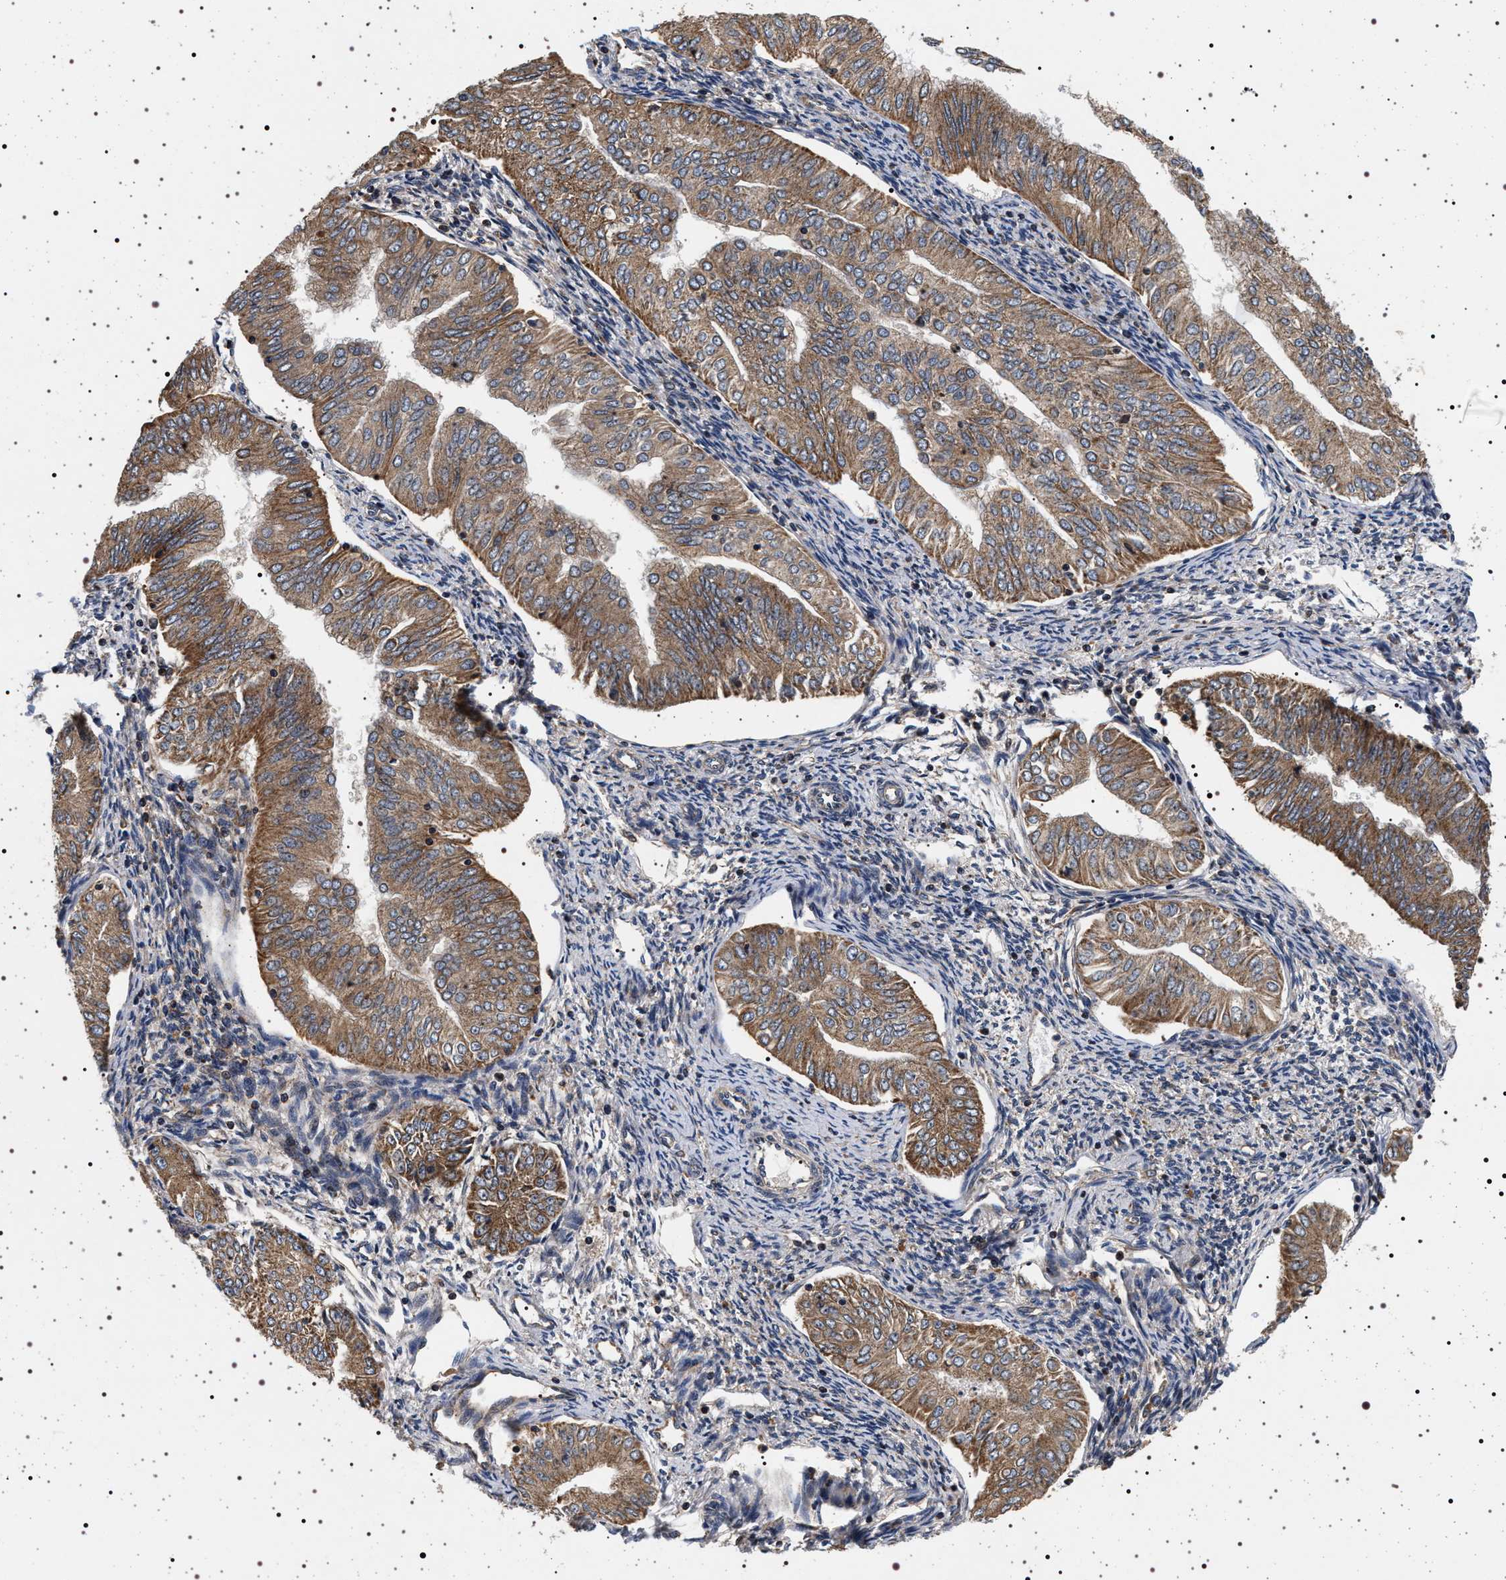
{"staining": {"intensity": "moderate", "quantity": ">75%", "location": "cytoplasmic/membranous"}, "tissue": "endometrial cancer", "cell_type": "Tumor cells", "image_type": "cancer", "snomed": [{"axis": "morphology", "description": "Normal tissue, NOS"}, {"axis": "morphology", "description": "Adenocarcinoma, NOS"}, {"axis": "topography", "description": "Endometrium"}], "caption": "There is medium levels of moderate cytoplasmic/membranous expression in tumor cells of endometrial cancer, as demonstrated by immunohistochemical staining (brown color).", "gene": "DCBLD2", "patient": {"sex": "female", "age": 53}}